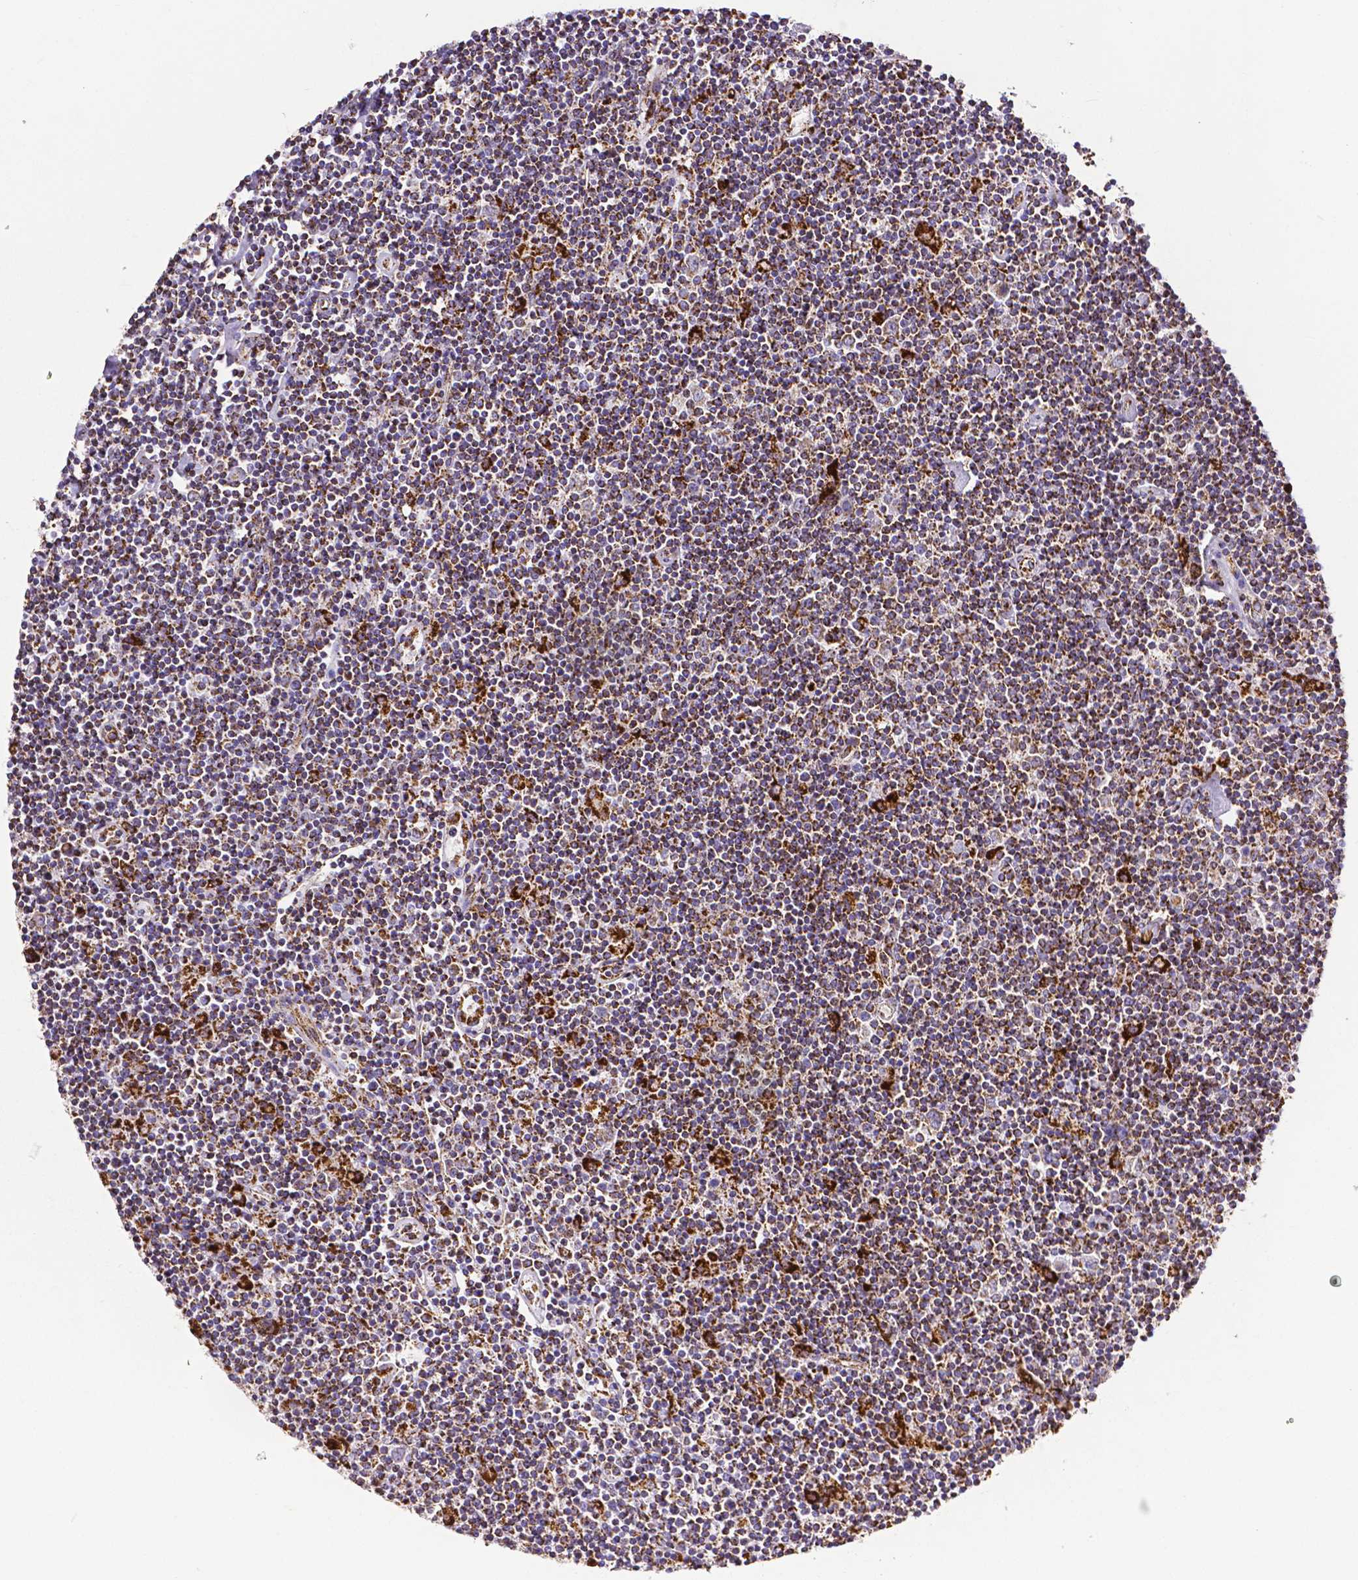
{"staining": {"intensity": "negative", "quantity": "none", "location": "none"}, "tissue": "lymphoma", "cell_type": "Tumor cells", "image_type": "cancer", "snomed": [{"axis": "morphology", "description": "Hodgkin's disease, NOS"}, {"axis": "topography", "description": "Lymph node"}], "caption": "Photomicrograph shows no significant protein positivity in tumor cells of lymphoma.", "gene": "MACC1", "patient": {"sex": "male", "age": 40}}